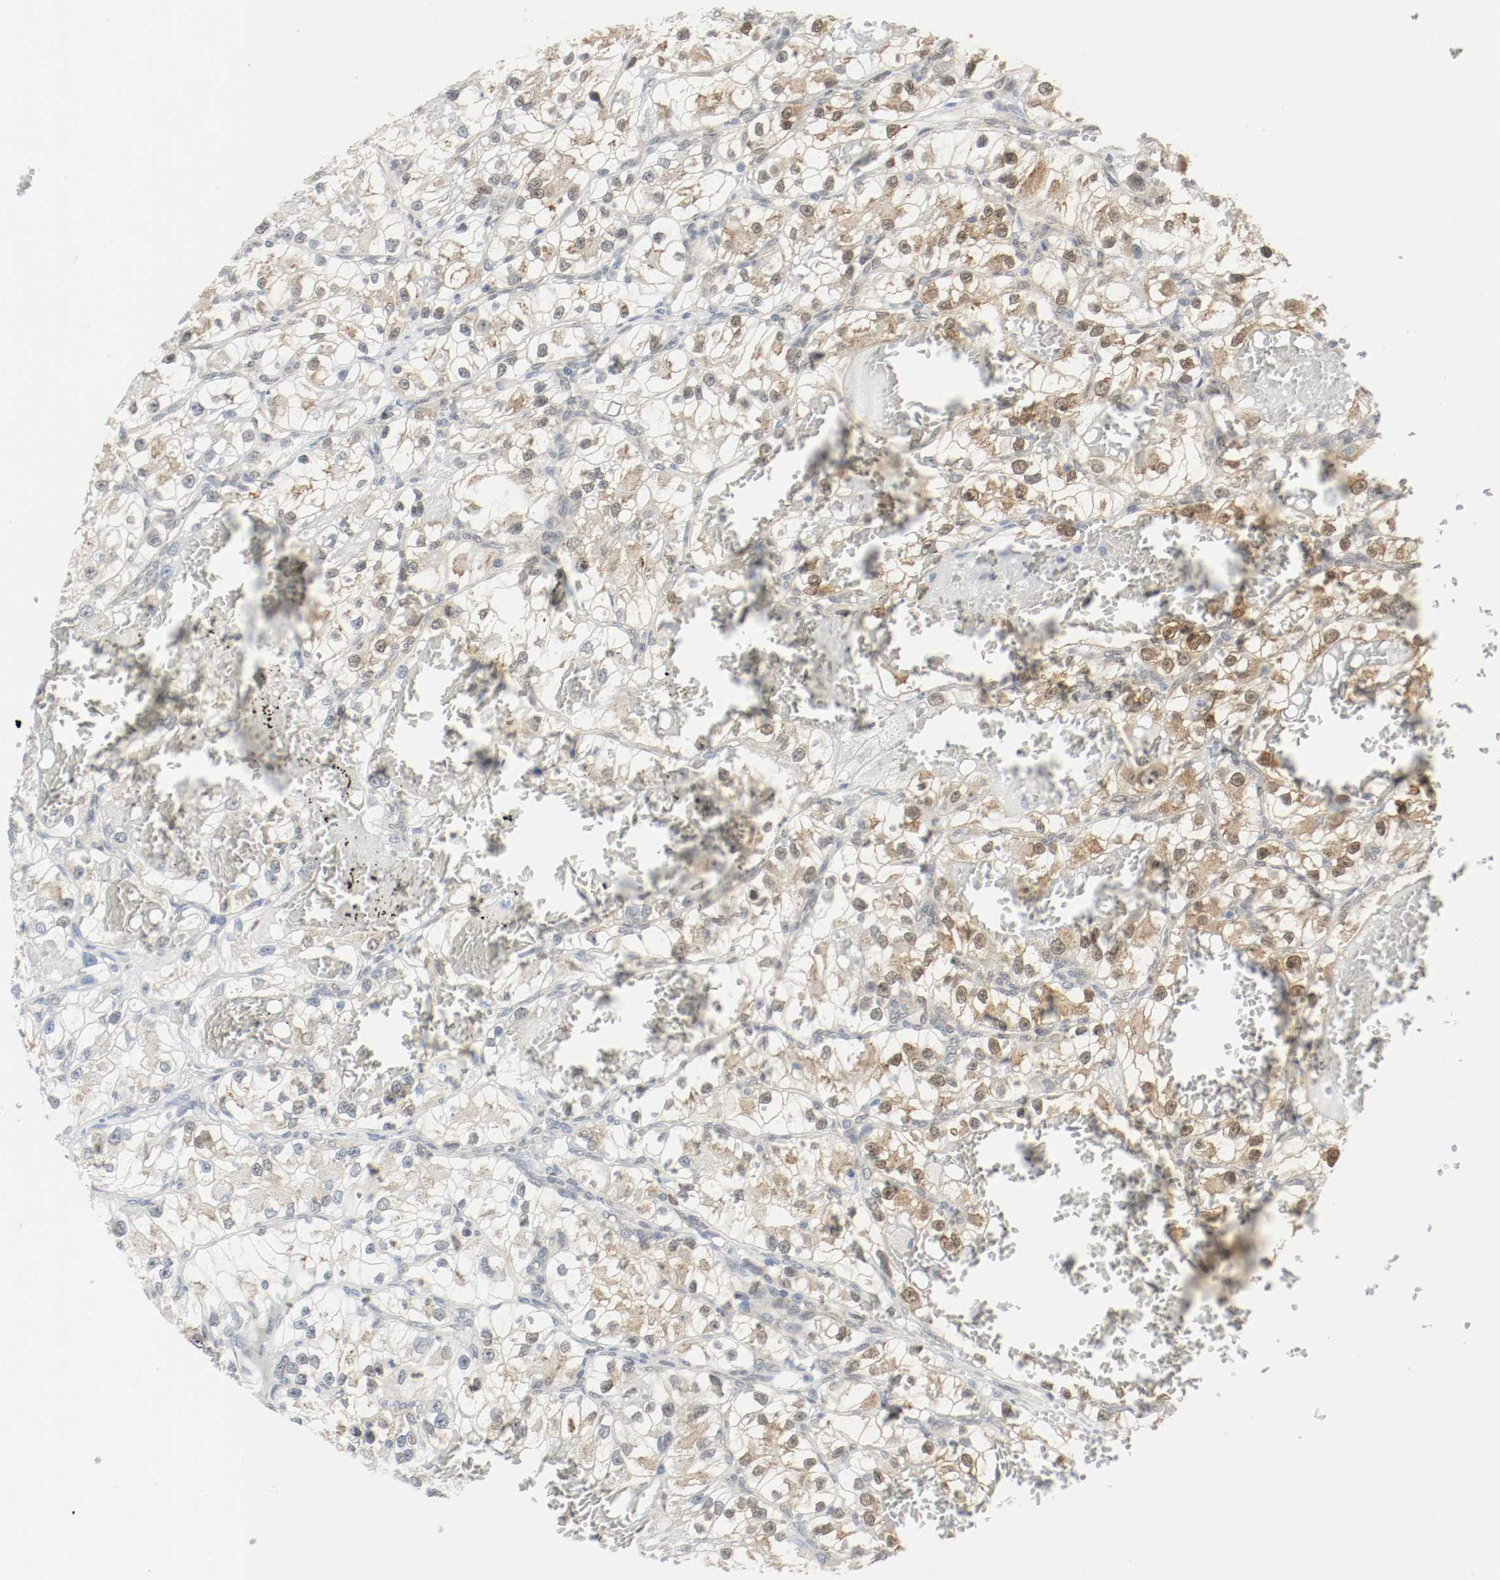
{"staining": {"intensity": "moderate", "quantity": ">75%", "location": "cytoplasmic/membranous,nuclear"}, "tissue": "renal cancer", "cell_type": "Tumor cells", "image_type": "cancer", "snomed": [{"axis": "morphology", "description": "Adenocarcinoma, NOS"}, {"axis": "topography", "description": "Kidney"}], "caption": "Renal cancer tissue demonstrates moderate cytoplasmic/membranous and nuclear staining in approximately >75% of tumor cells", "gene": "PPME1", "patient": {"sex": "female", "age": 57}}